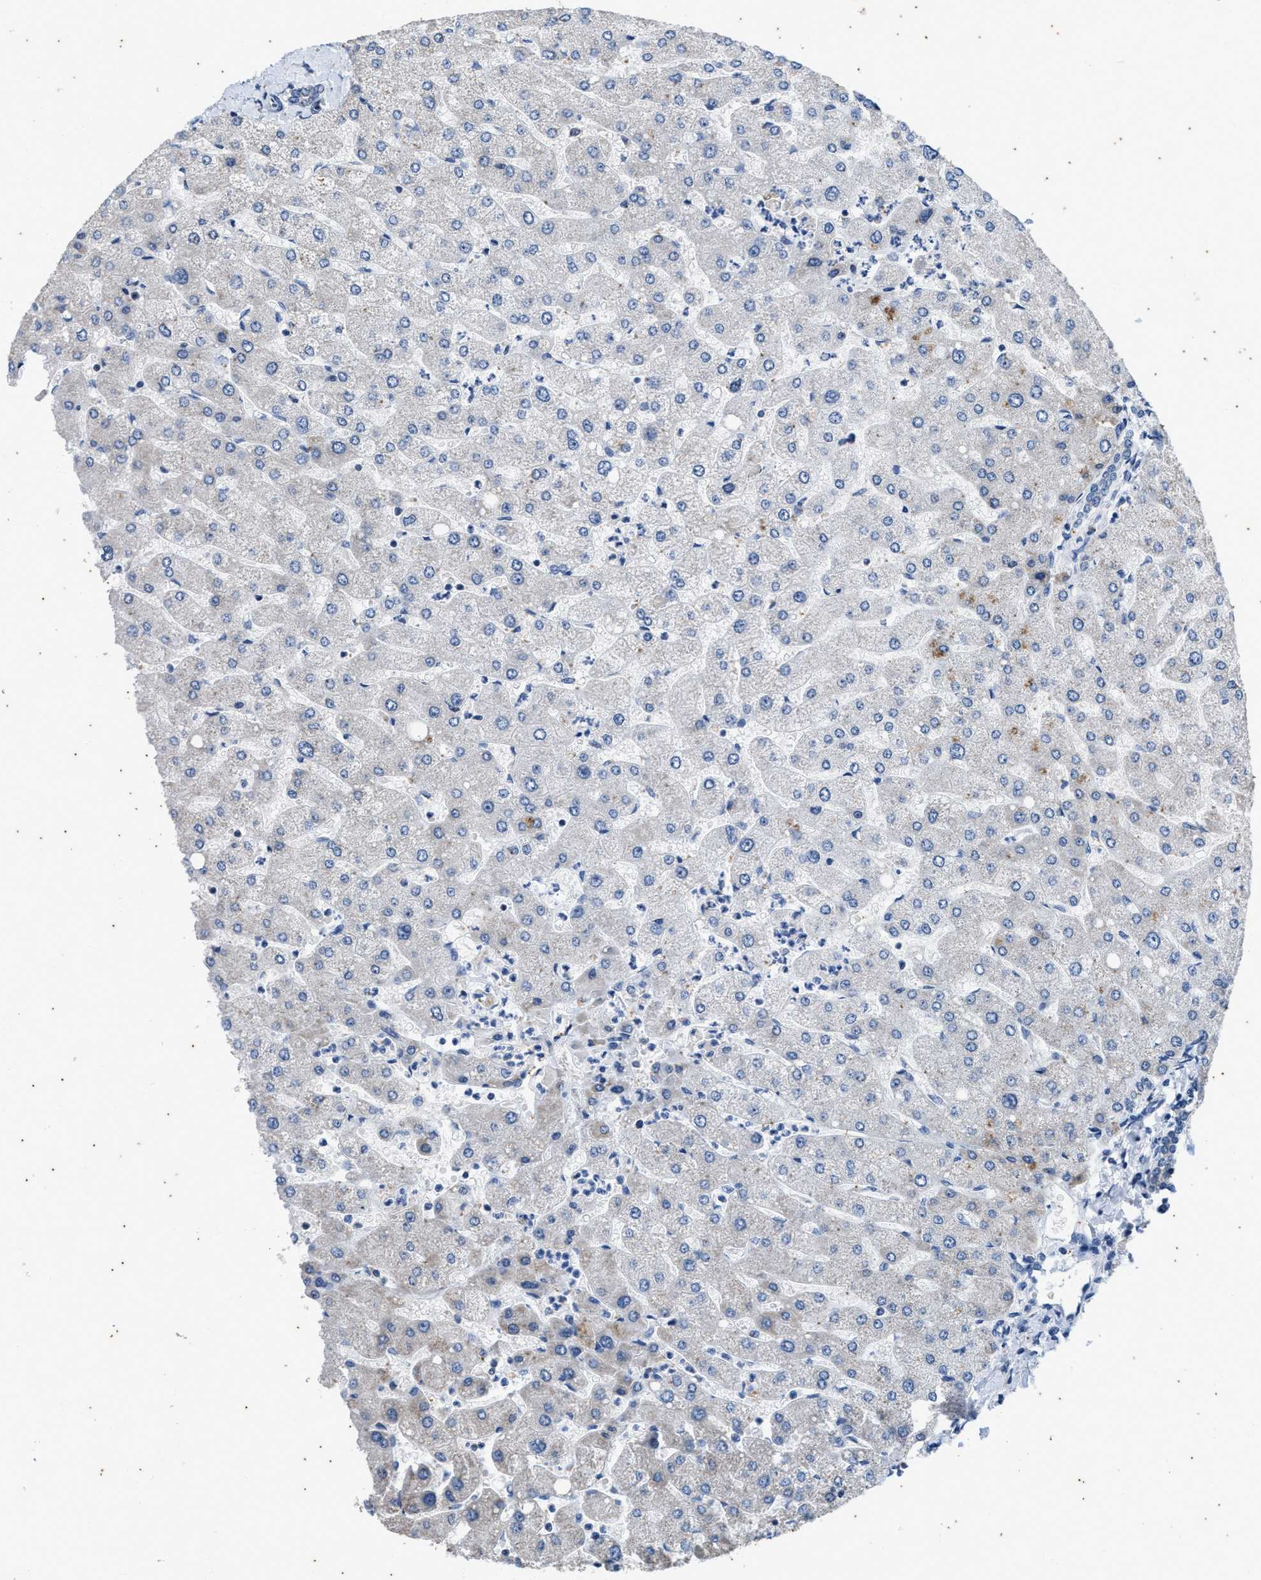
{"staining": {"intensity": "weak", "quantity": "<25%", "location": "cytoplasmic/membranous"}, "tissue": "liver", "cell_type": "Cholangiocytes", "image_type": "normal", "snomed": [{"axis": "morphology", "description": "Normal tissue, NOS"}, {"axis": "topography", "description": "Liver"}], "caption": "Immunohistochemistry (IHC) of unremarkable liver shows no staining in cholangiocytes.", "gene": "COX19", "patient": {"sex": "male", "age": 55}}